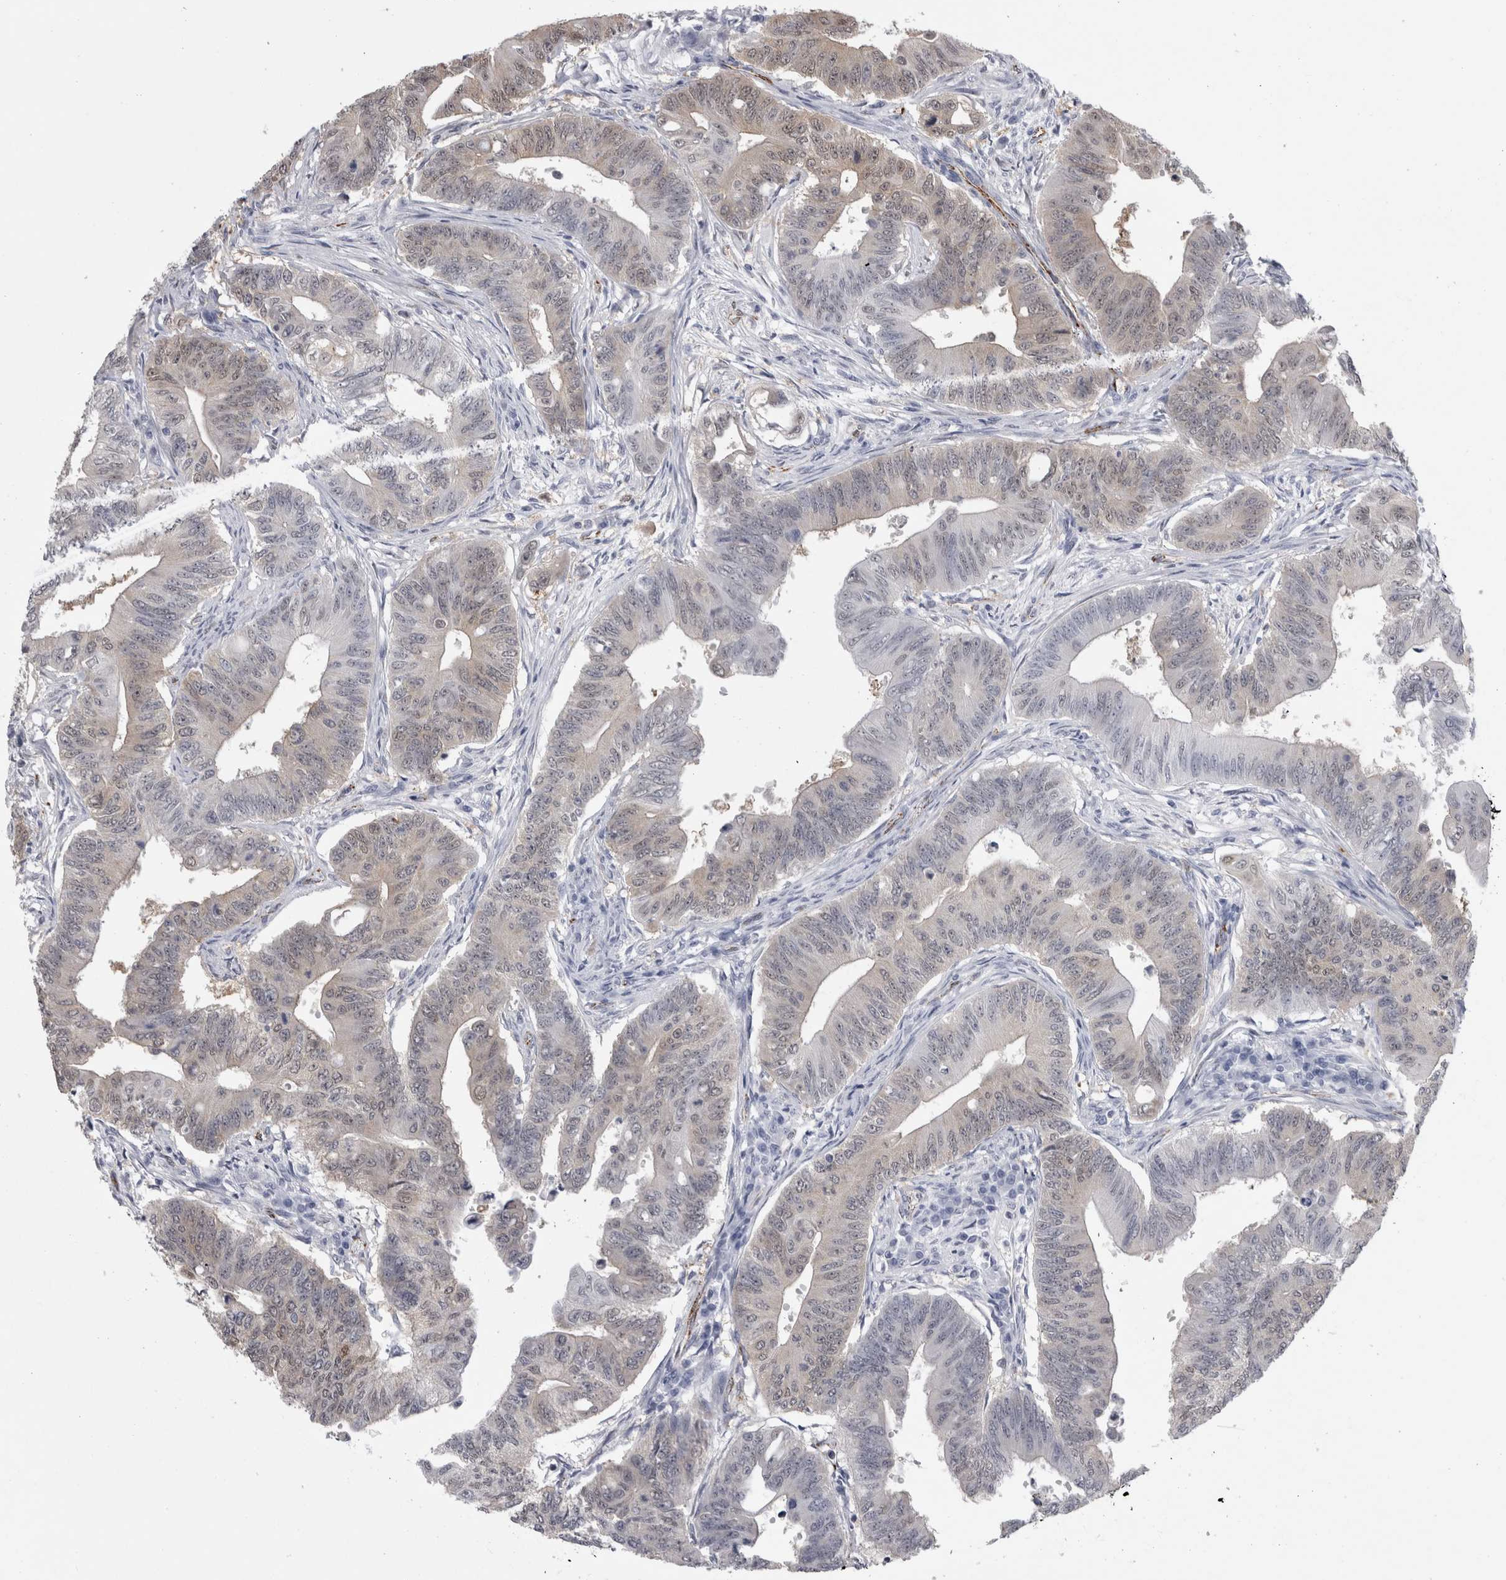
{"staining": {"intensity": "weak", "quantity": "25%-75%", "location": "cytoplasmic/membranous"}, "tissue": "colorectal cancer", "cell_type": "Tumor cells", "image_type": "cancer", "snomed": [{"axis": "morphology", "description": "Adenoma, NOS"}, {"axis": "morphology", "description": "Adenocarcinoma, NOS"}, {"axis": "topography", "description": "Colon"}], "caption": "Immunohistochemical staining of colorectal adenocarcinoma displays low levels of weak cytoplasmic/membranous protein expression in about 25%-75% of tumor cells. Ihc stains the protein in brown and the nuclei are stained blue.", "gene": "ACOT7", "patient": {"sex": "male", "age": 79}}